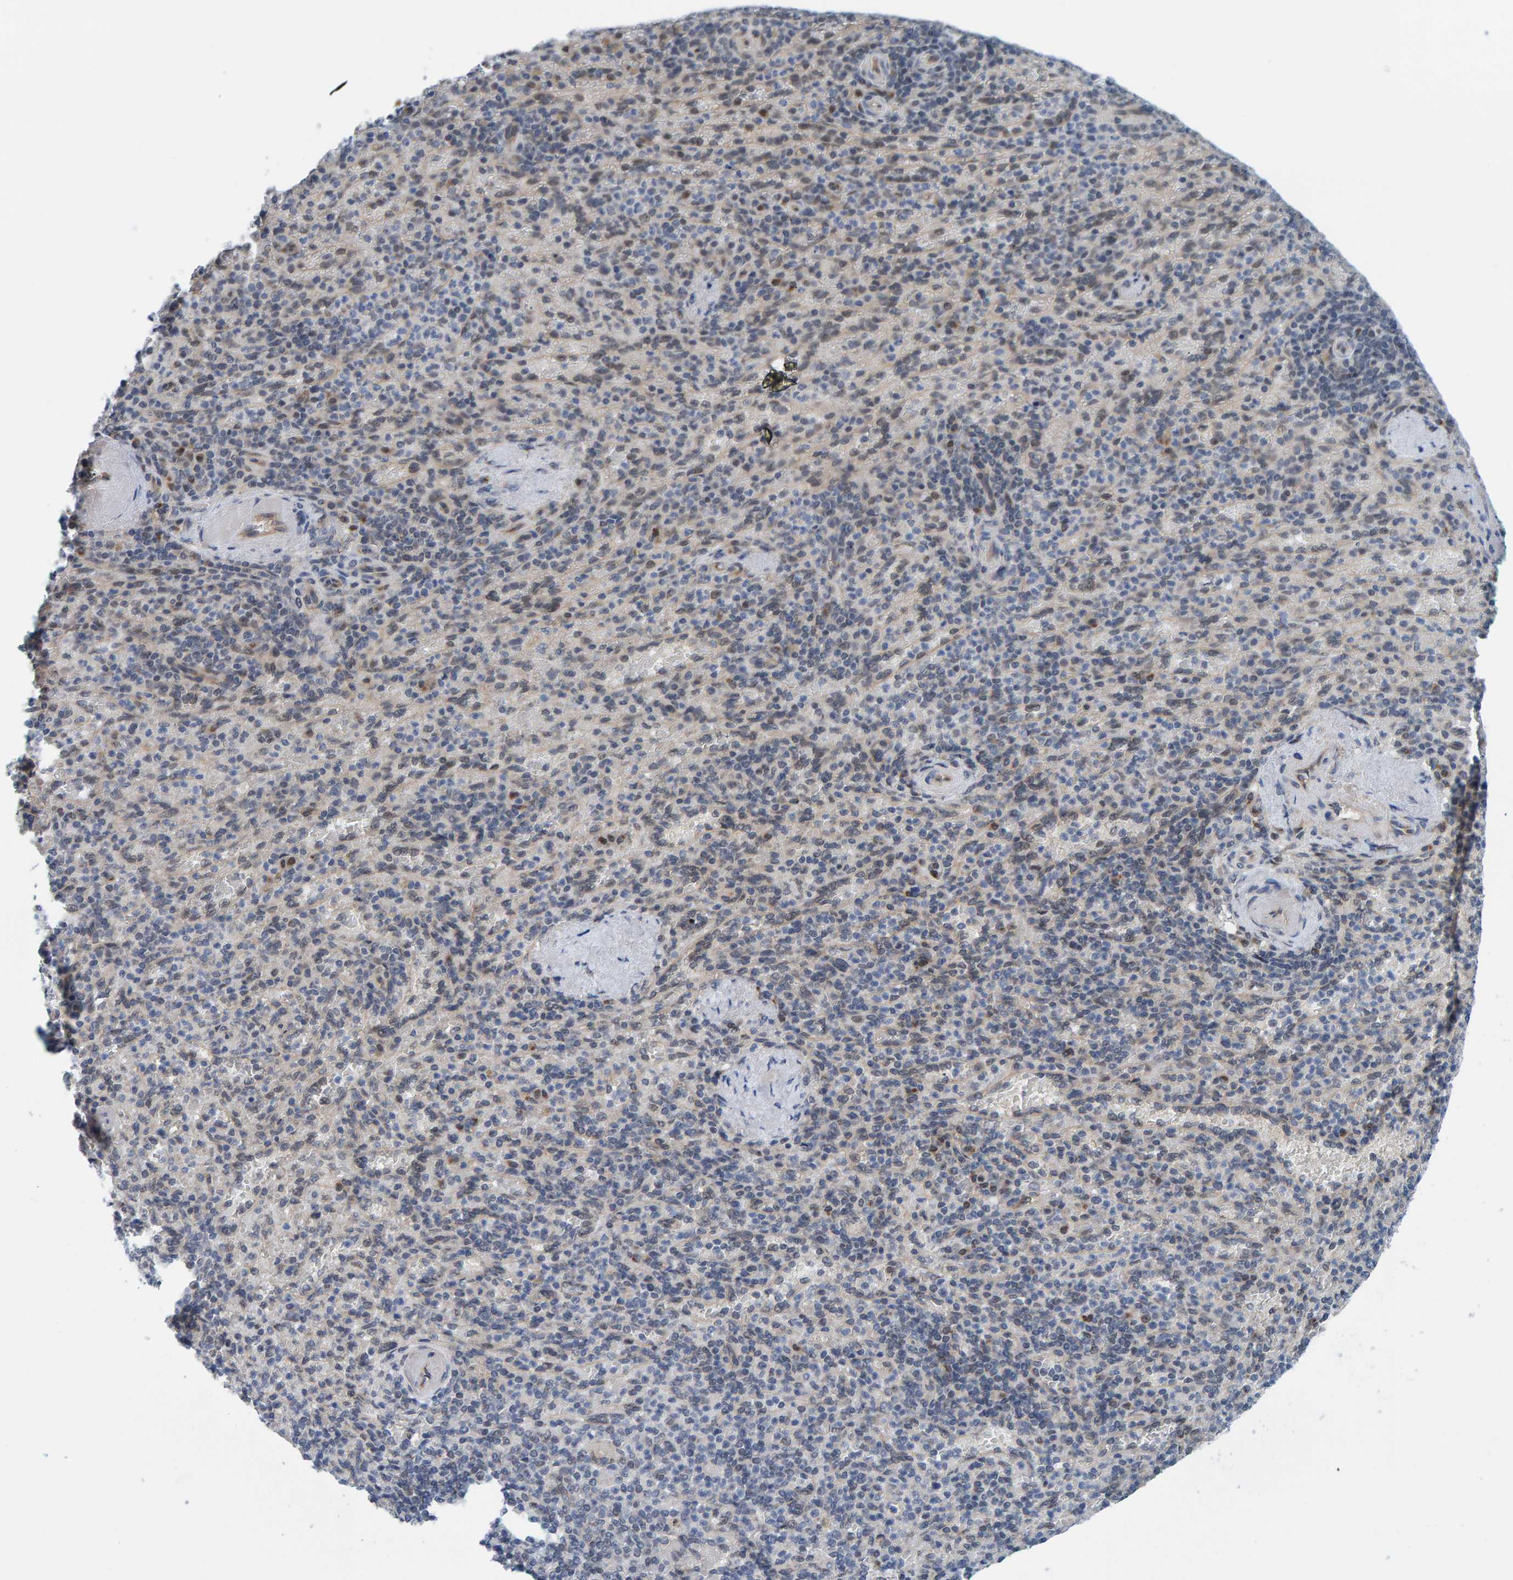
{"staining": {"intensity": "negative", "quantity": "none", "location": "none"}, "tissue": "spleen", "cell_type": "Cells in red pulp", "image_type": "normal", "snomed": [{"axis": "morphology", "description": "Normal tissue, NOS"}, {"axis": "topography", "description": "Spleen"}], "caption": "IHC photomicrograph of unremarkable spleen stained for a protein (brown), which exhibits no expression in cells in red pulp.", "gene": "SCRN2", "patient": {"sex": "female", "age": 74}}